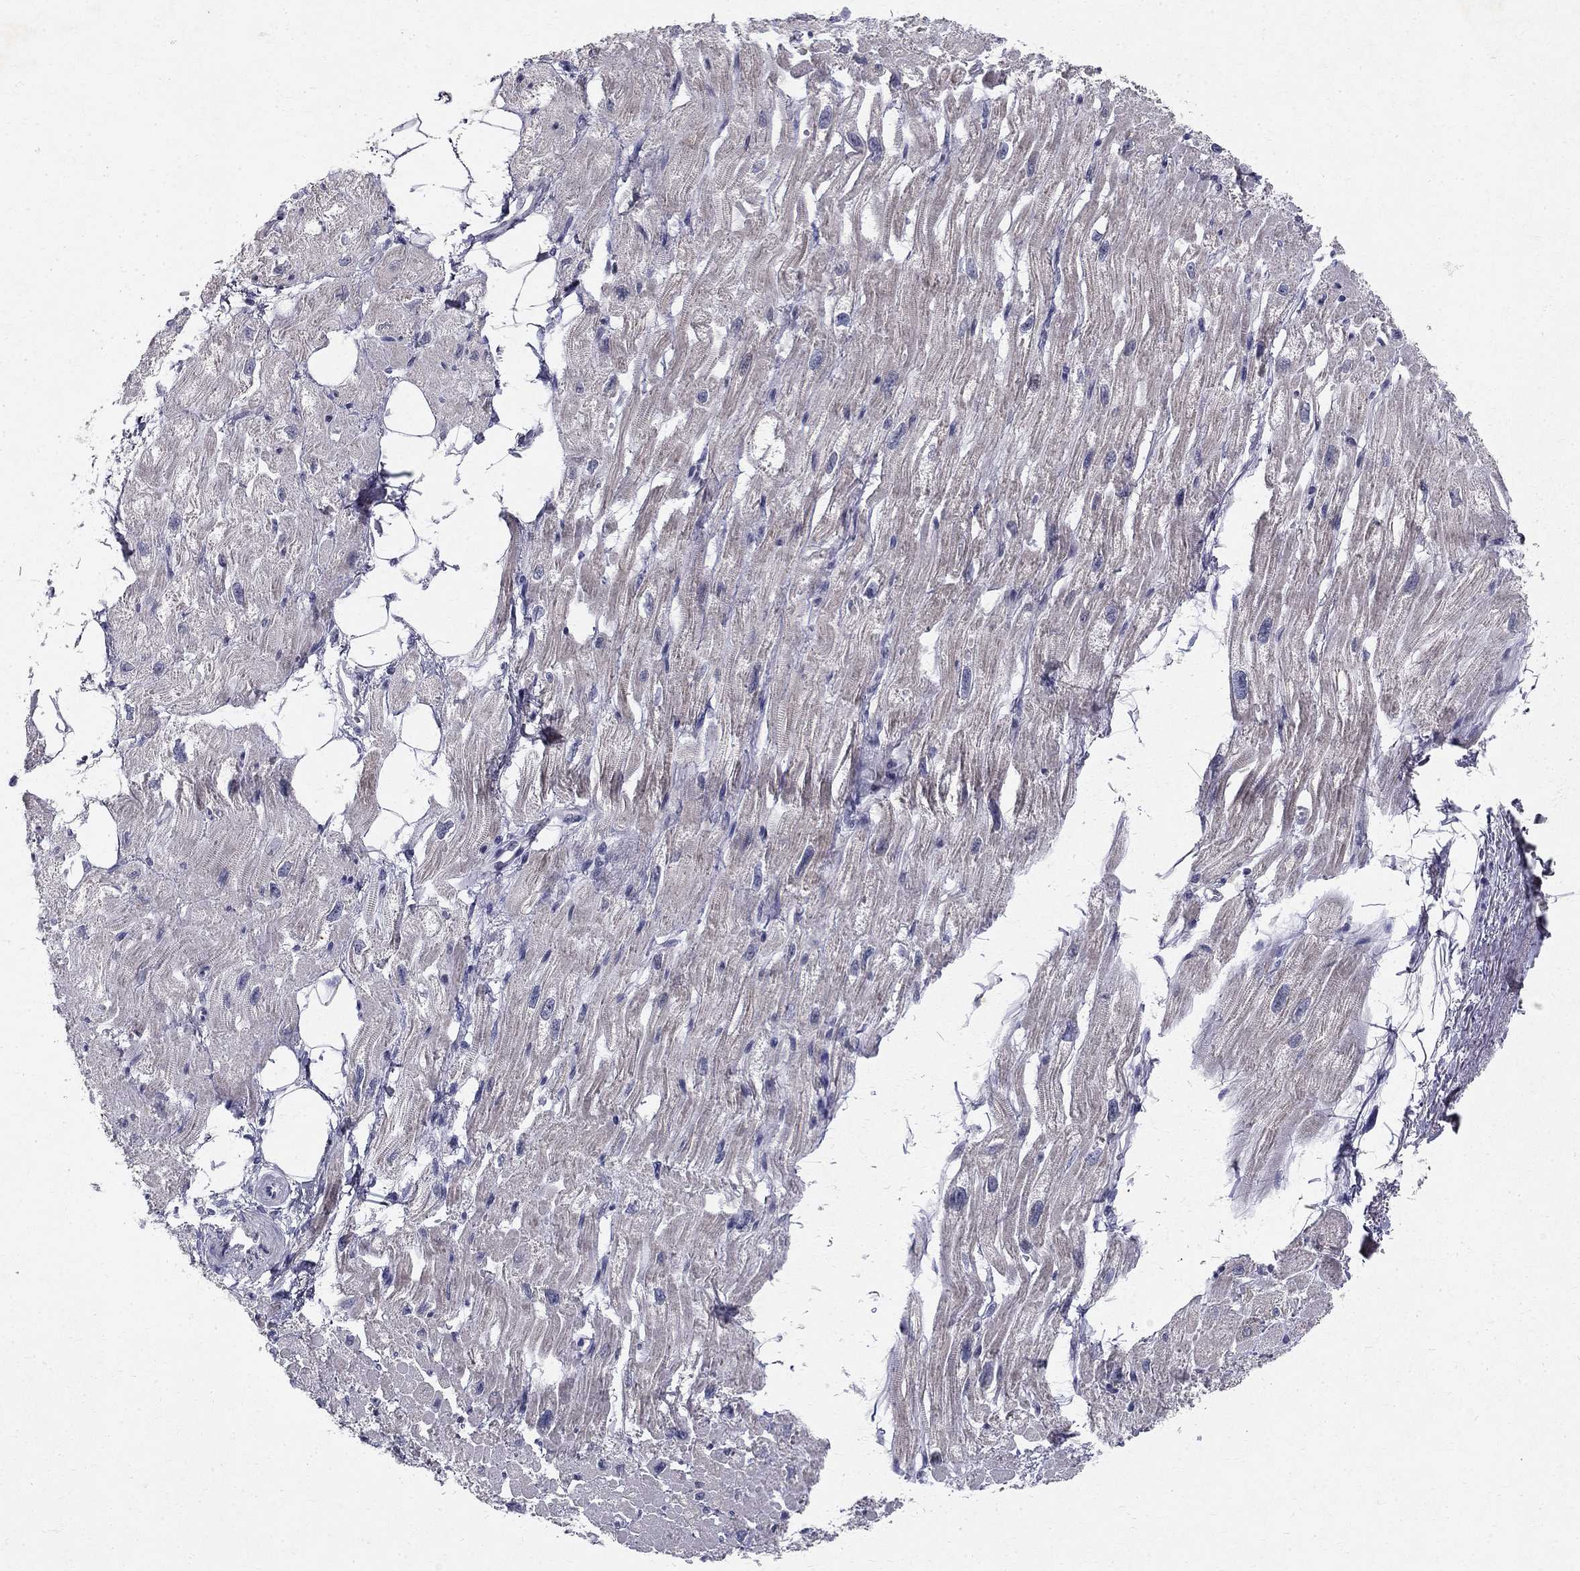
{"staining": {"intensity": "negative", "quantity": "none", "location": "none"}, "tissue": "heart muscle", "cell_type": "Cardiomyocytes", "image_type": "normal", "snomed": [{"axis": "morphology", "description": "Normal tissue, NOS"}, {"axis": "topography", "description": "Heart"}], "caption": "Protein analysis of benign heart muscle demonstrates no significant staining in cardiomyocytes.", "gene": "CLIC6", "patient": {"sex": "male", "age": 66}}